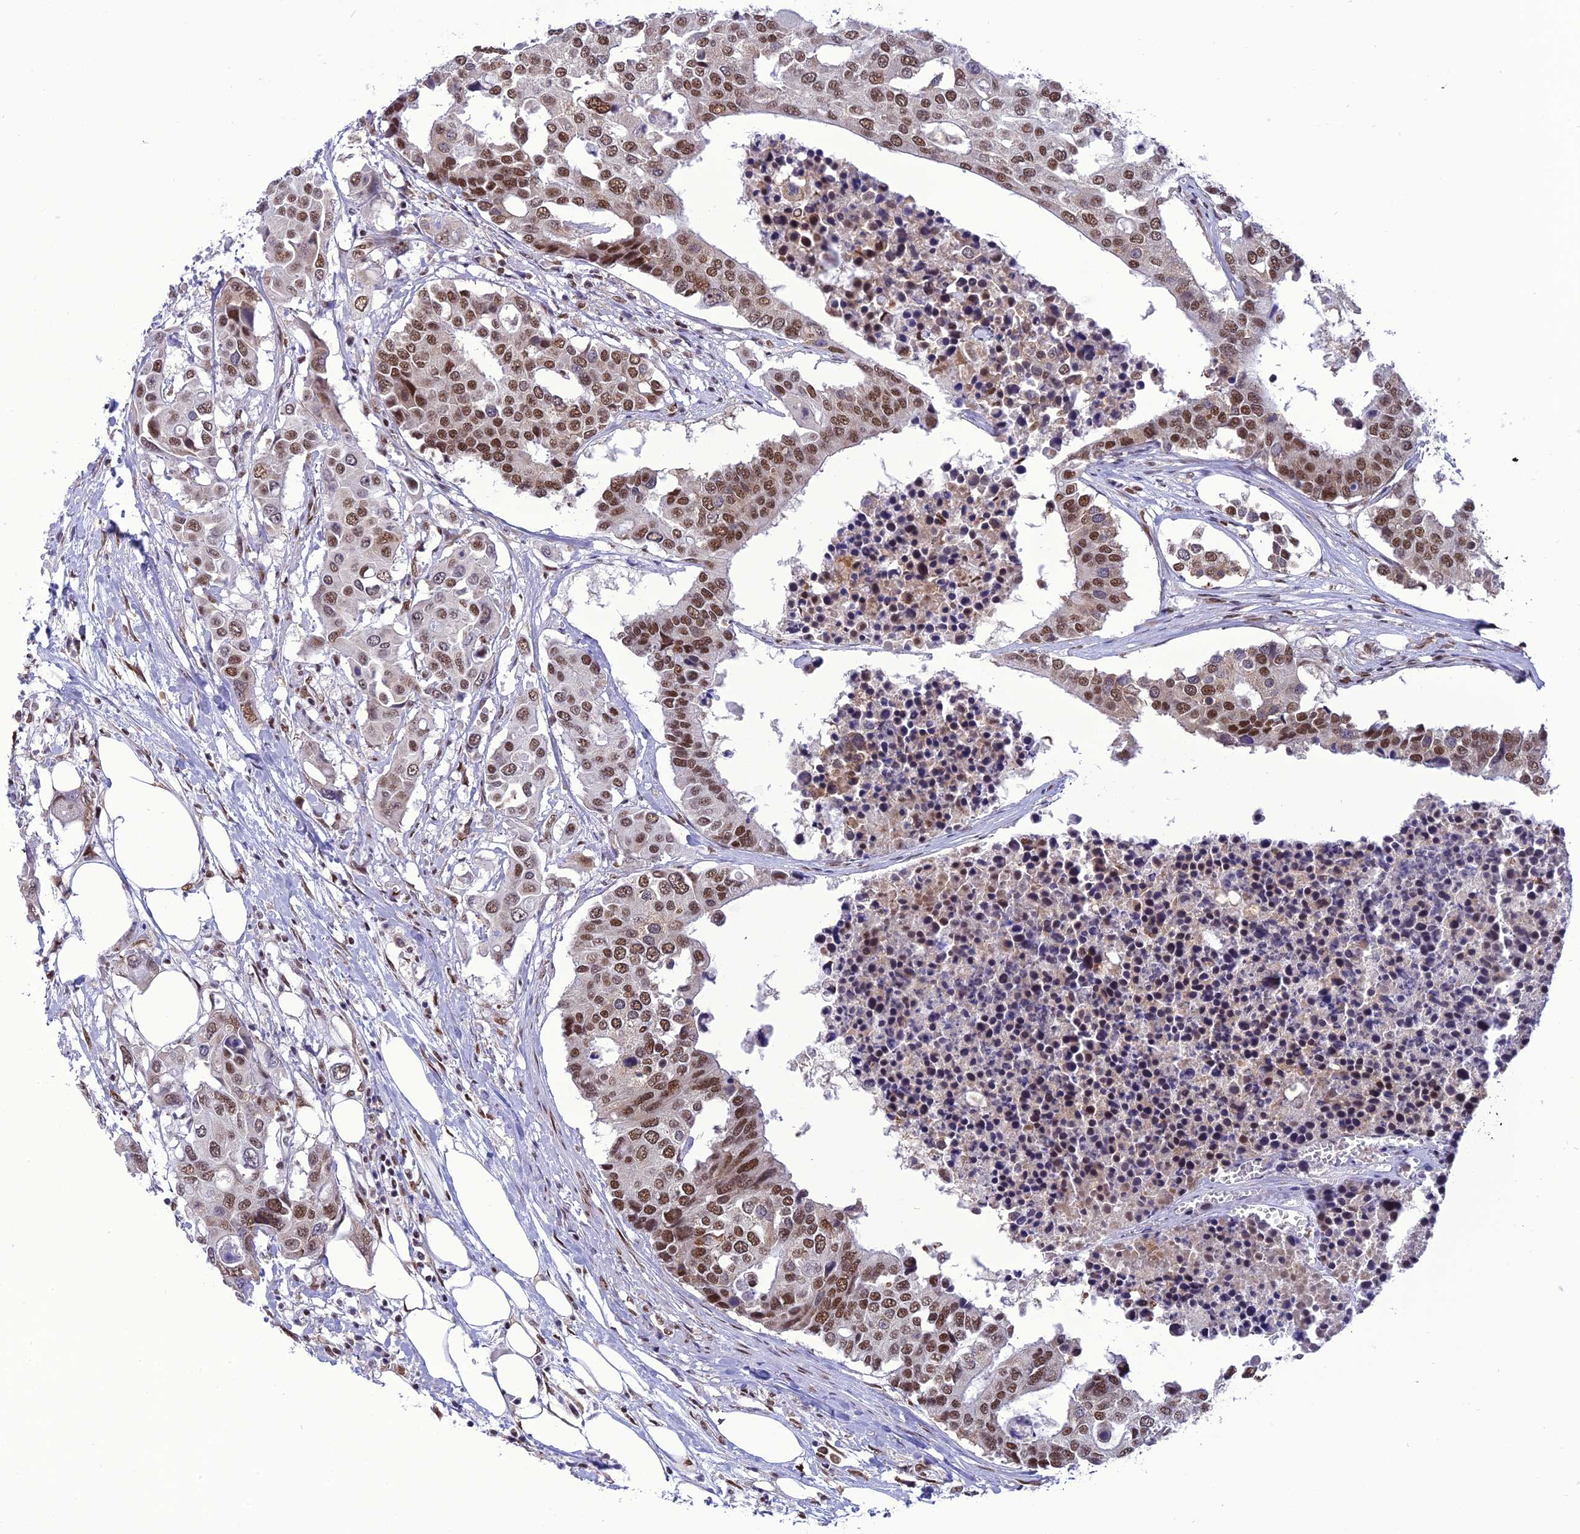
{"staining": {"intensity": "moderate", "quantity": ">75%", "location": "nuclear"}, "tissue": "colorectal cancer", "cell_type": "Tumor cells", "image_type": "cancer", "snomed": [{"axis": "morphology", "description": "Adenocarcinoma, NOS"}, {"axis": "topography", "description": "Colon"}], "caption": "Colorectal adenocarcinoma was stained to show a protein in brown. There is medium levels of moderate nuclear staining in approximately >75% of tumor cells. The staining is performed using DAB (3,3'-diaminobenzidine) brown chromogen to label protein expression. The nuclei are counter-stained blue using hematoxylin.", "gene": "DDX1", "patient": {"sex": "male", "age": 77}}